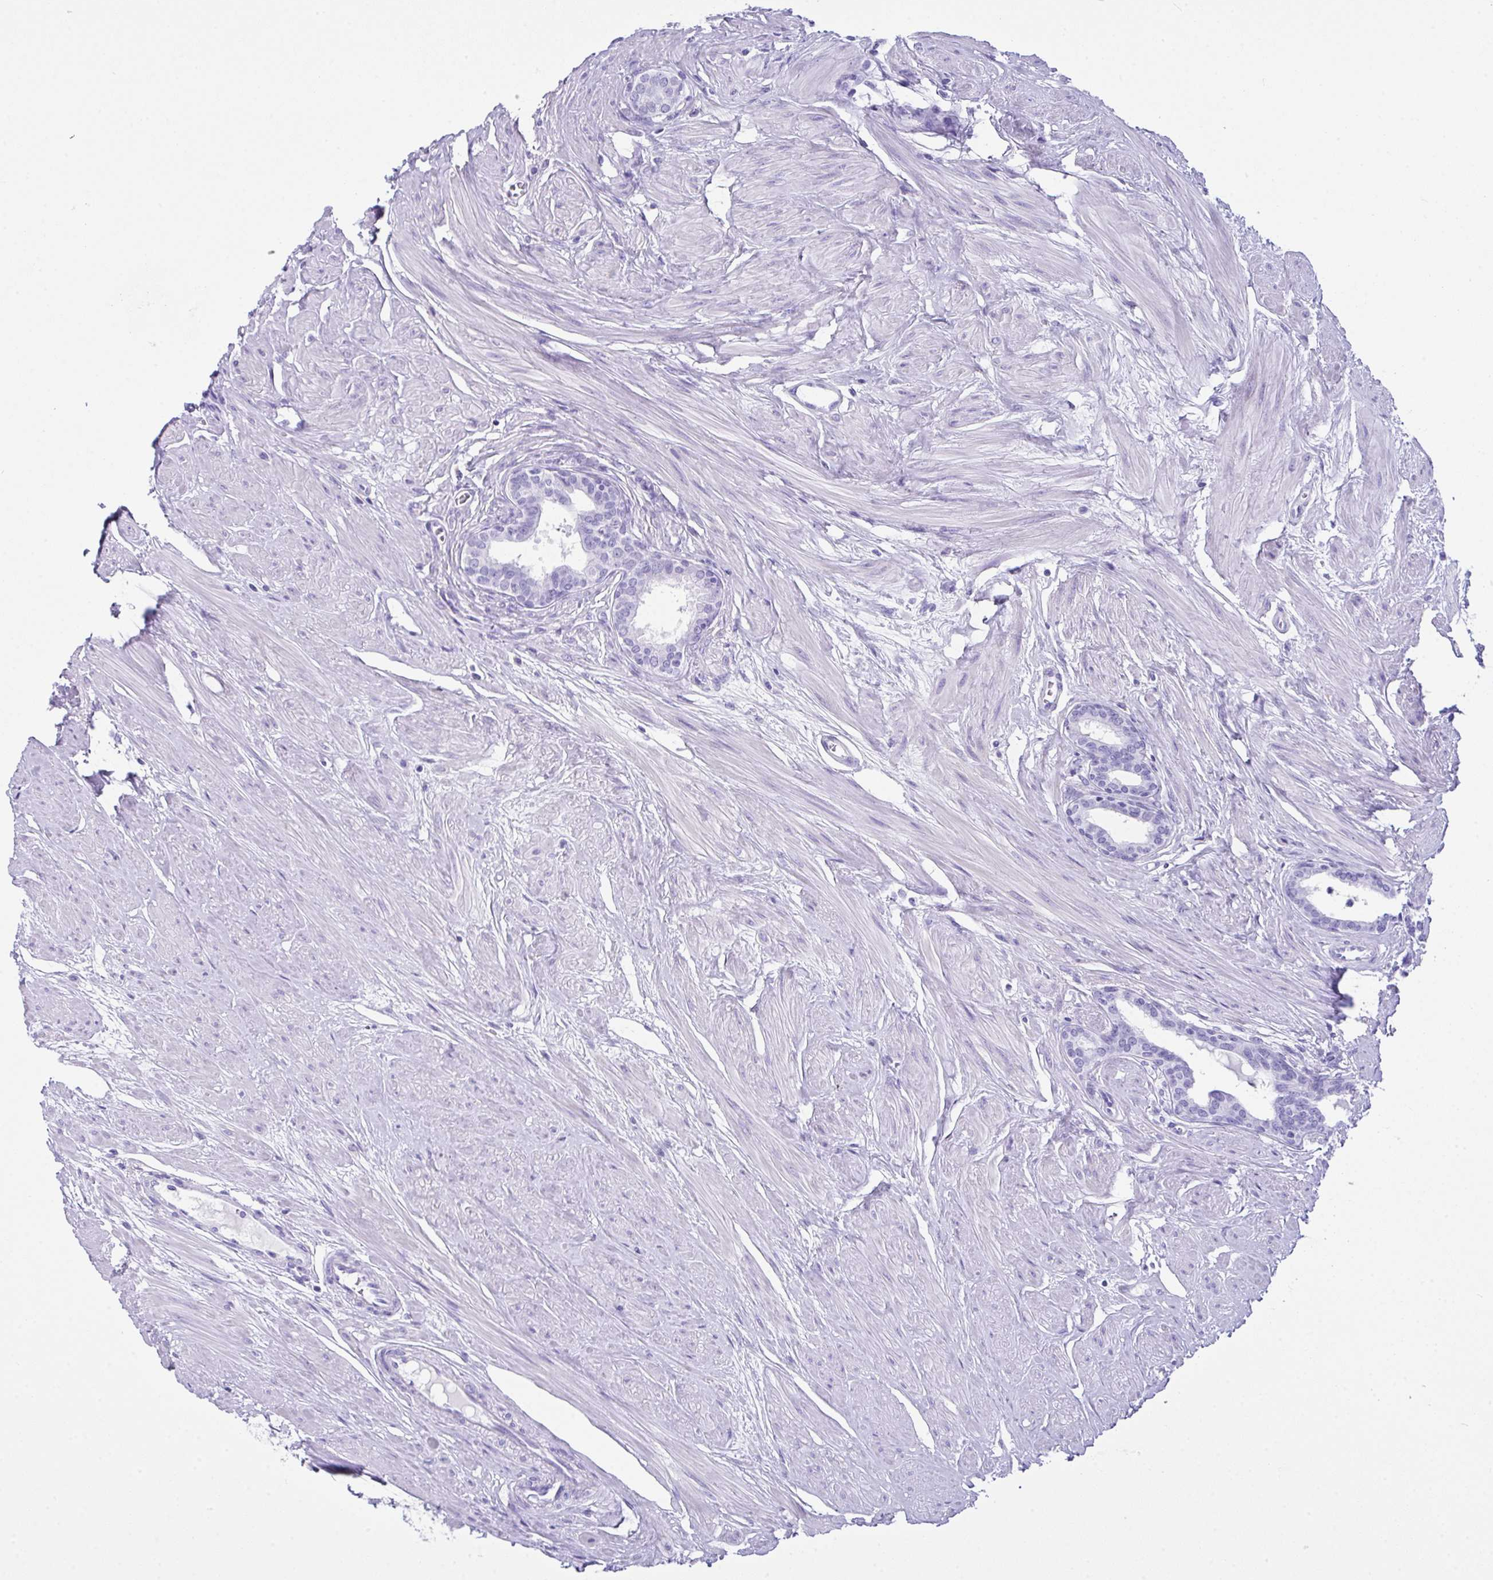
{"staining": {"intensity": "negative", "quantity": "none", "location": "none"}, "tissue": "prostate", "cell_type": "Glandular cells", "image_type": "normal", "snomed": [{"axis": "morphology", "description": "Normal tissue, NOS"}, {"axis": "topography", "description": "Prostate"}, {"axis": "topography", "description": "Peripheral nerve tissue"}], "caption": "This is an IHC photomicrograph of normal human prostate. There is no staining in glandular cells.", "gene": "LGALS4", "patient": {"sex": "male", "age": 55}}